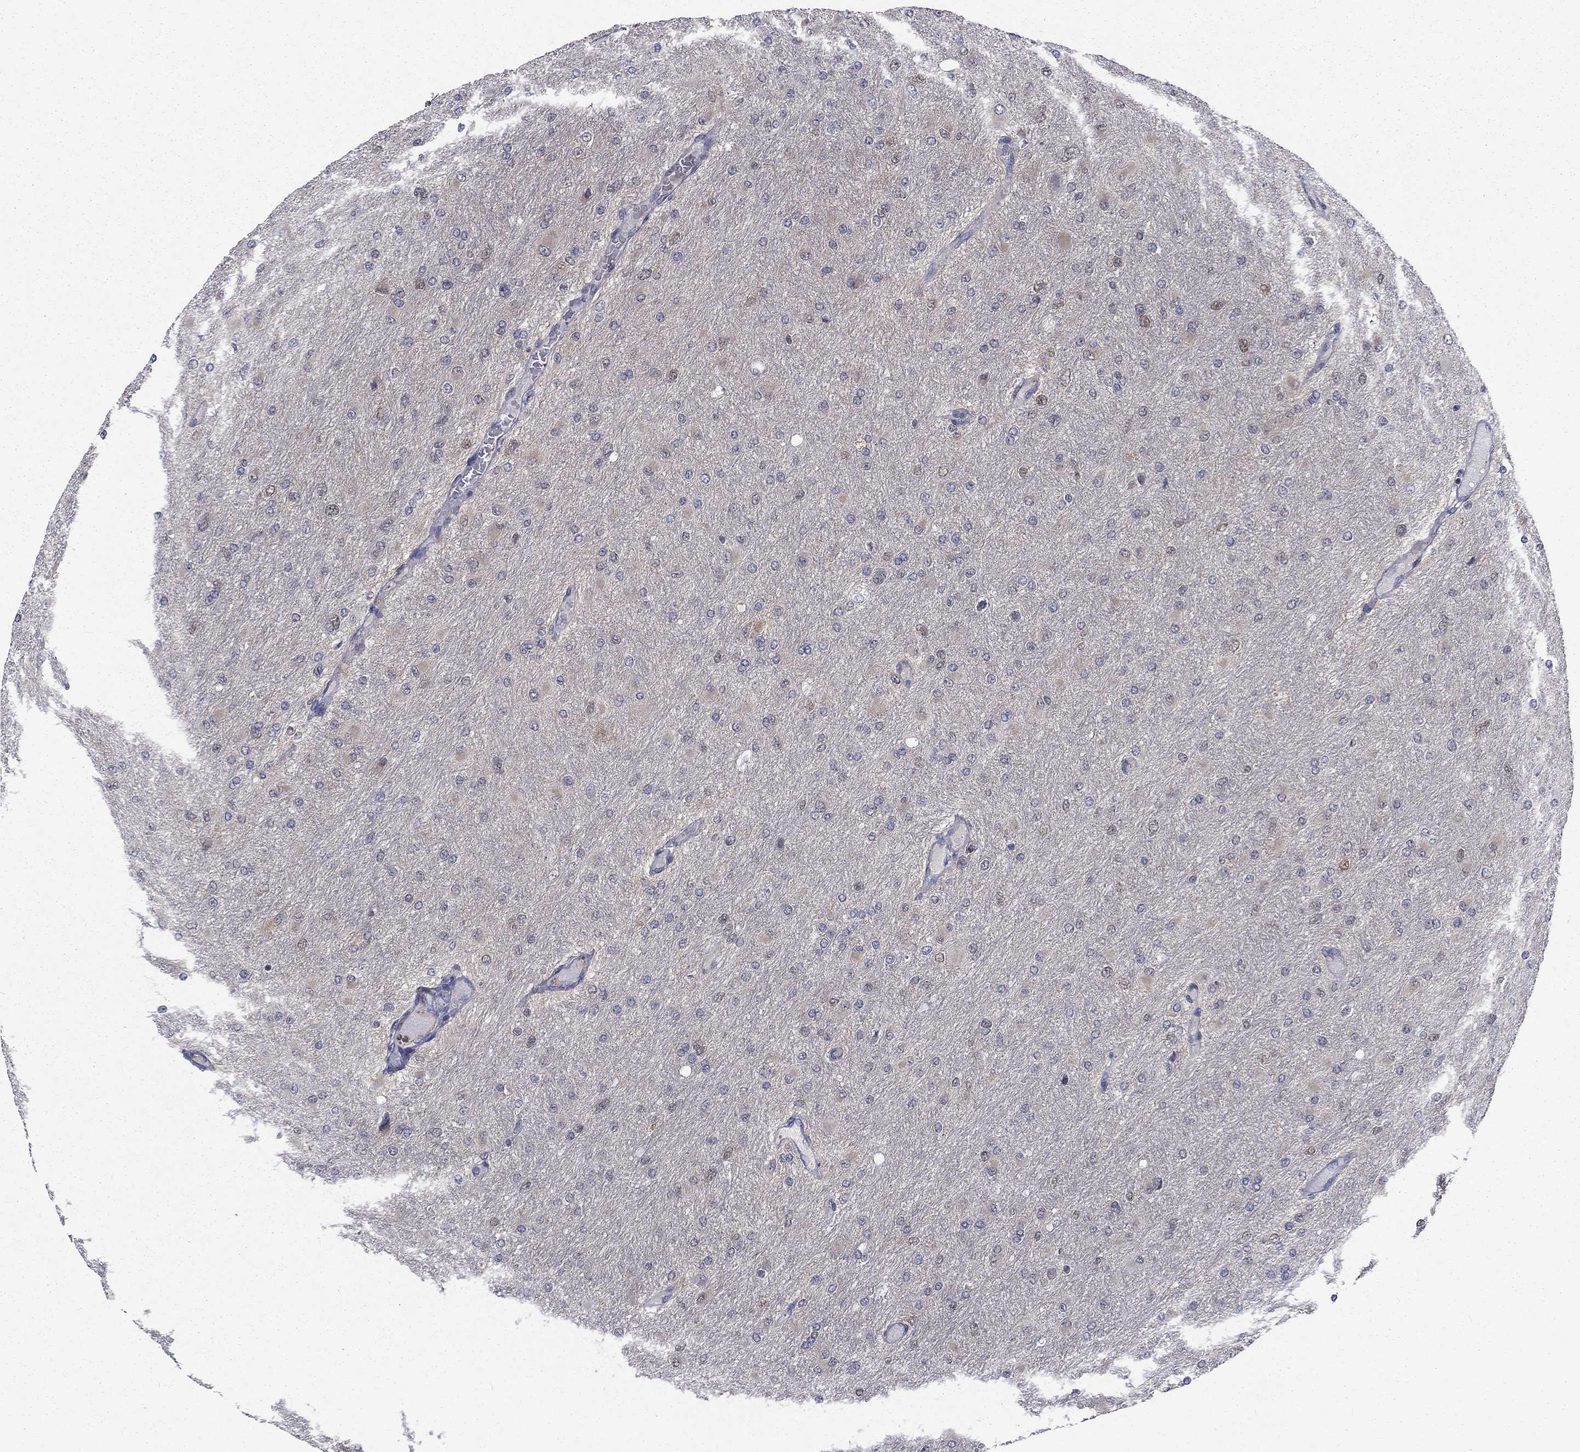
{"staining": {"intensity": "negative", "quantity": "none", "location": "none"}, "tissue": "glioma", "cell_type": "Tumor cells", "image_type": "cancer", "snomed": [{"axis": "morphology", "description": "Glioma, malignant, High grade"}, {"axis": "topography", "description": "Cerebral cortex"}], "caption": "Immunohistochemistry of malignant high-grade glioma exhibits no expression in tumor cells. The staining was performed using DAB to visualize the protein expression in brown, while the nuclei were stained in blue with hematoxylin (Magnification: 20x).", "gene": "NIT2", "patient": {"sex": "female", "age": 36}}